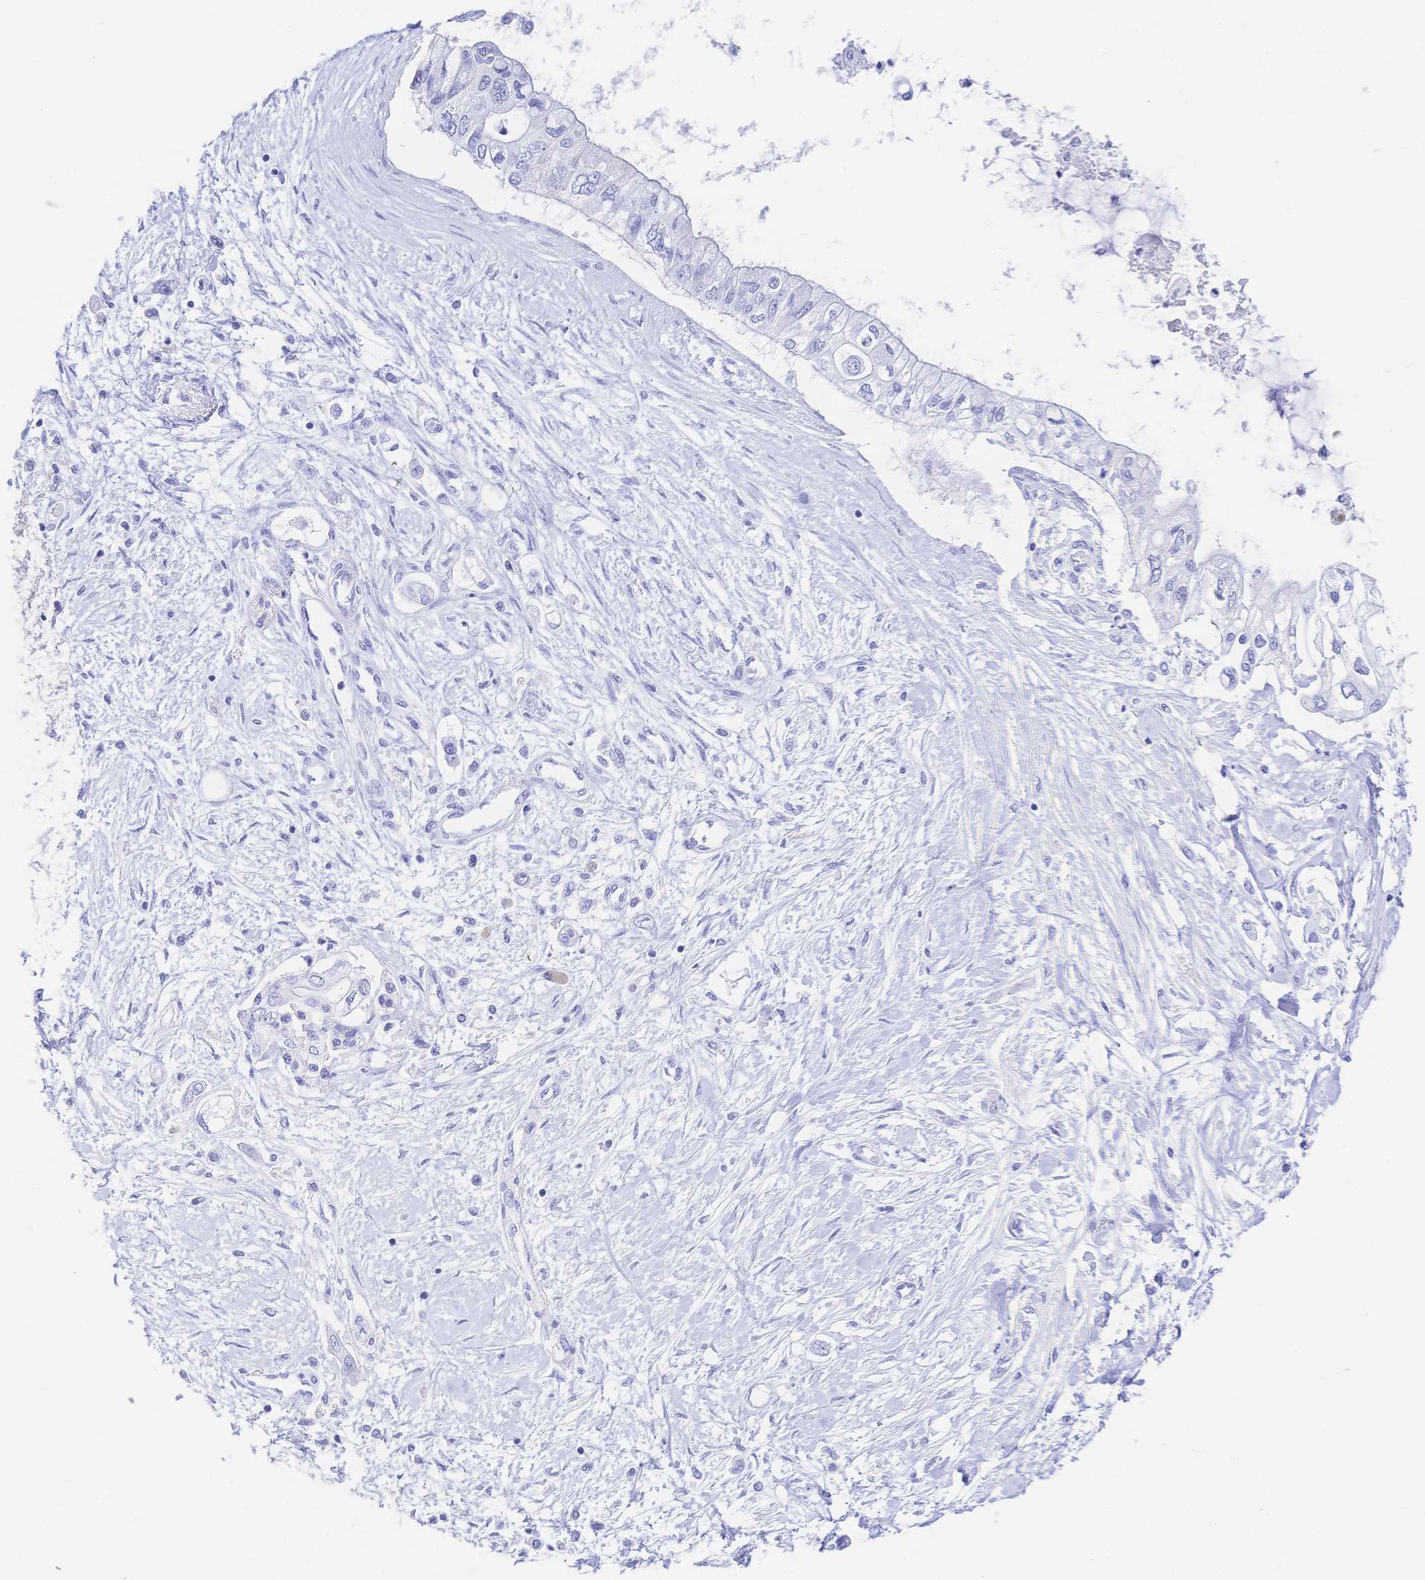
{"staining": {"intensity": "negative", "quantity": "none", "location": "none"}, "tissue": "pancreatic cancer", "cell_type": "Tumor cells", "image_type": "cancer", "snomed": [{"axis": "morphology", "description": "Adenocarcinoma, NOS"}, {"axis": "topography", "description": "Pancreas"}], "caption": "DAB (3,3'-diaminobenzidine) immunohistochemical staining of pancreatic cancer (adenocarcinoma) exhibits no significant positivity in tumor cells. (Stains: DAB (3,3'-diaminobenzidine) immunohistochemistry (IHC) with hematoxylin counter stain, Microscopy: brightfield microscopy at high magnification).", "gene": "RRM1", "patient": {"sex": "female", "age": 77}}